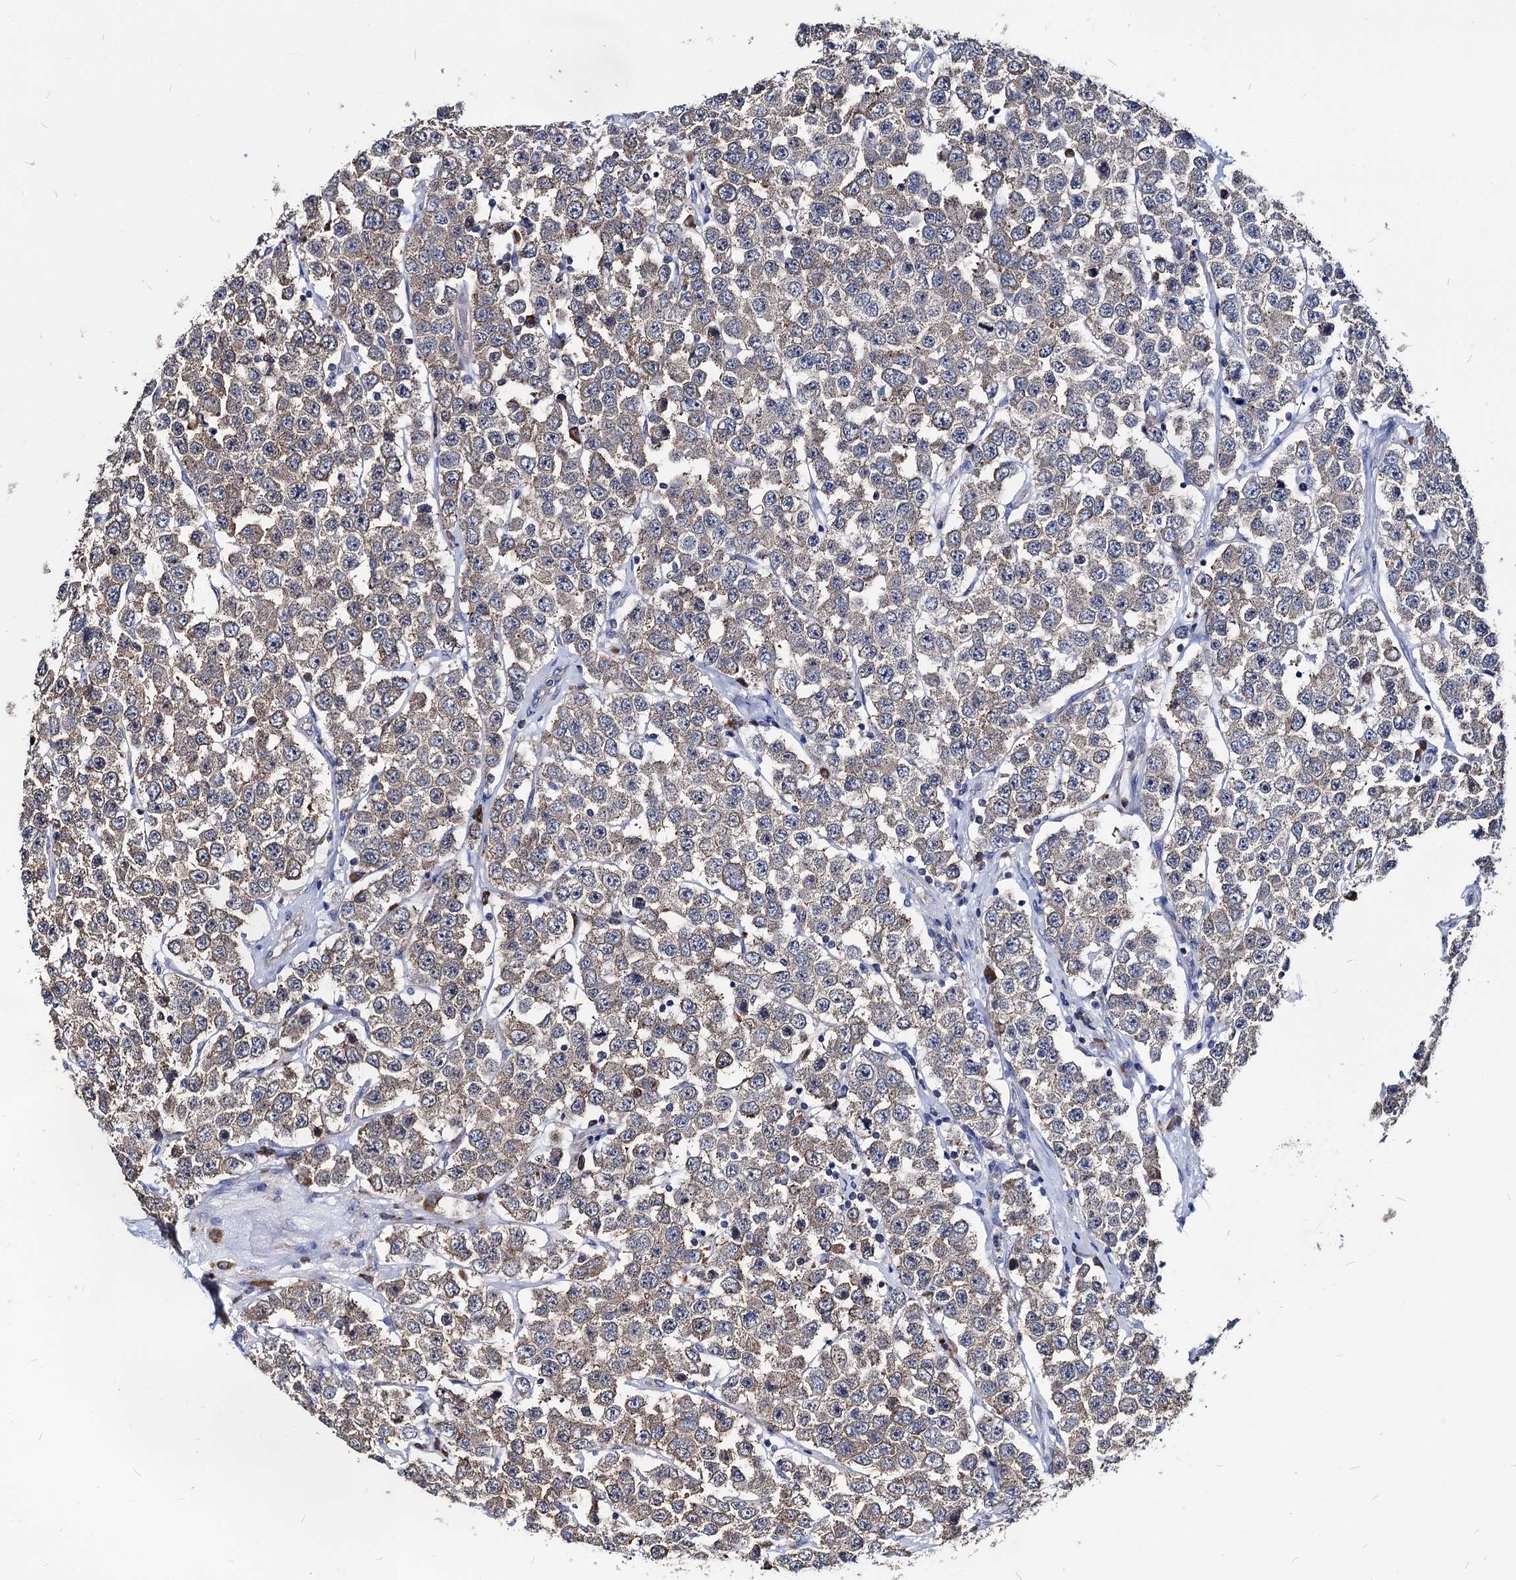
{"staining": {"intensity": "weak", "quantity": "25%-75%", "location": "cytoplasmic/membranous"}, "tissue": "testis cancer", "cell_type": "Tumor cells", "image_type": "cancer", "snomed": [{"axis": "morphology", "description": "Seminoma, NOS"}, {"axis": "topography", "description": "Testis"}], "caption": "High-magnification brightfield microscopy of seminoma (testis) stained with DAB (3,3'-diaminobenzidine) (brown) and counterstained with hematoxylin (blue). tumor cells exhibit weak cytoplasmic/membranous expression is seen in approximately25%-75% of cells.", "gene": "NME1", "patient": {"sex": "male", "age": 28}}